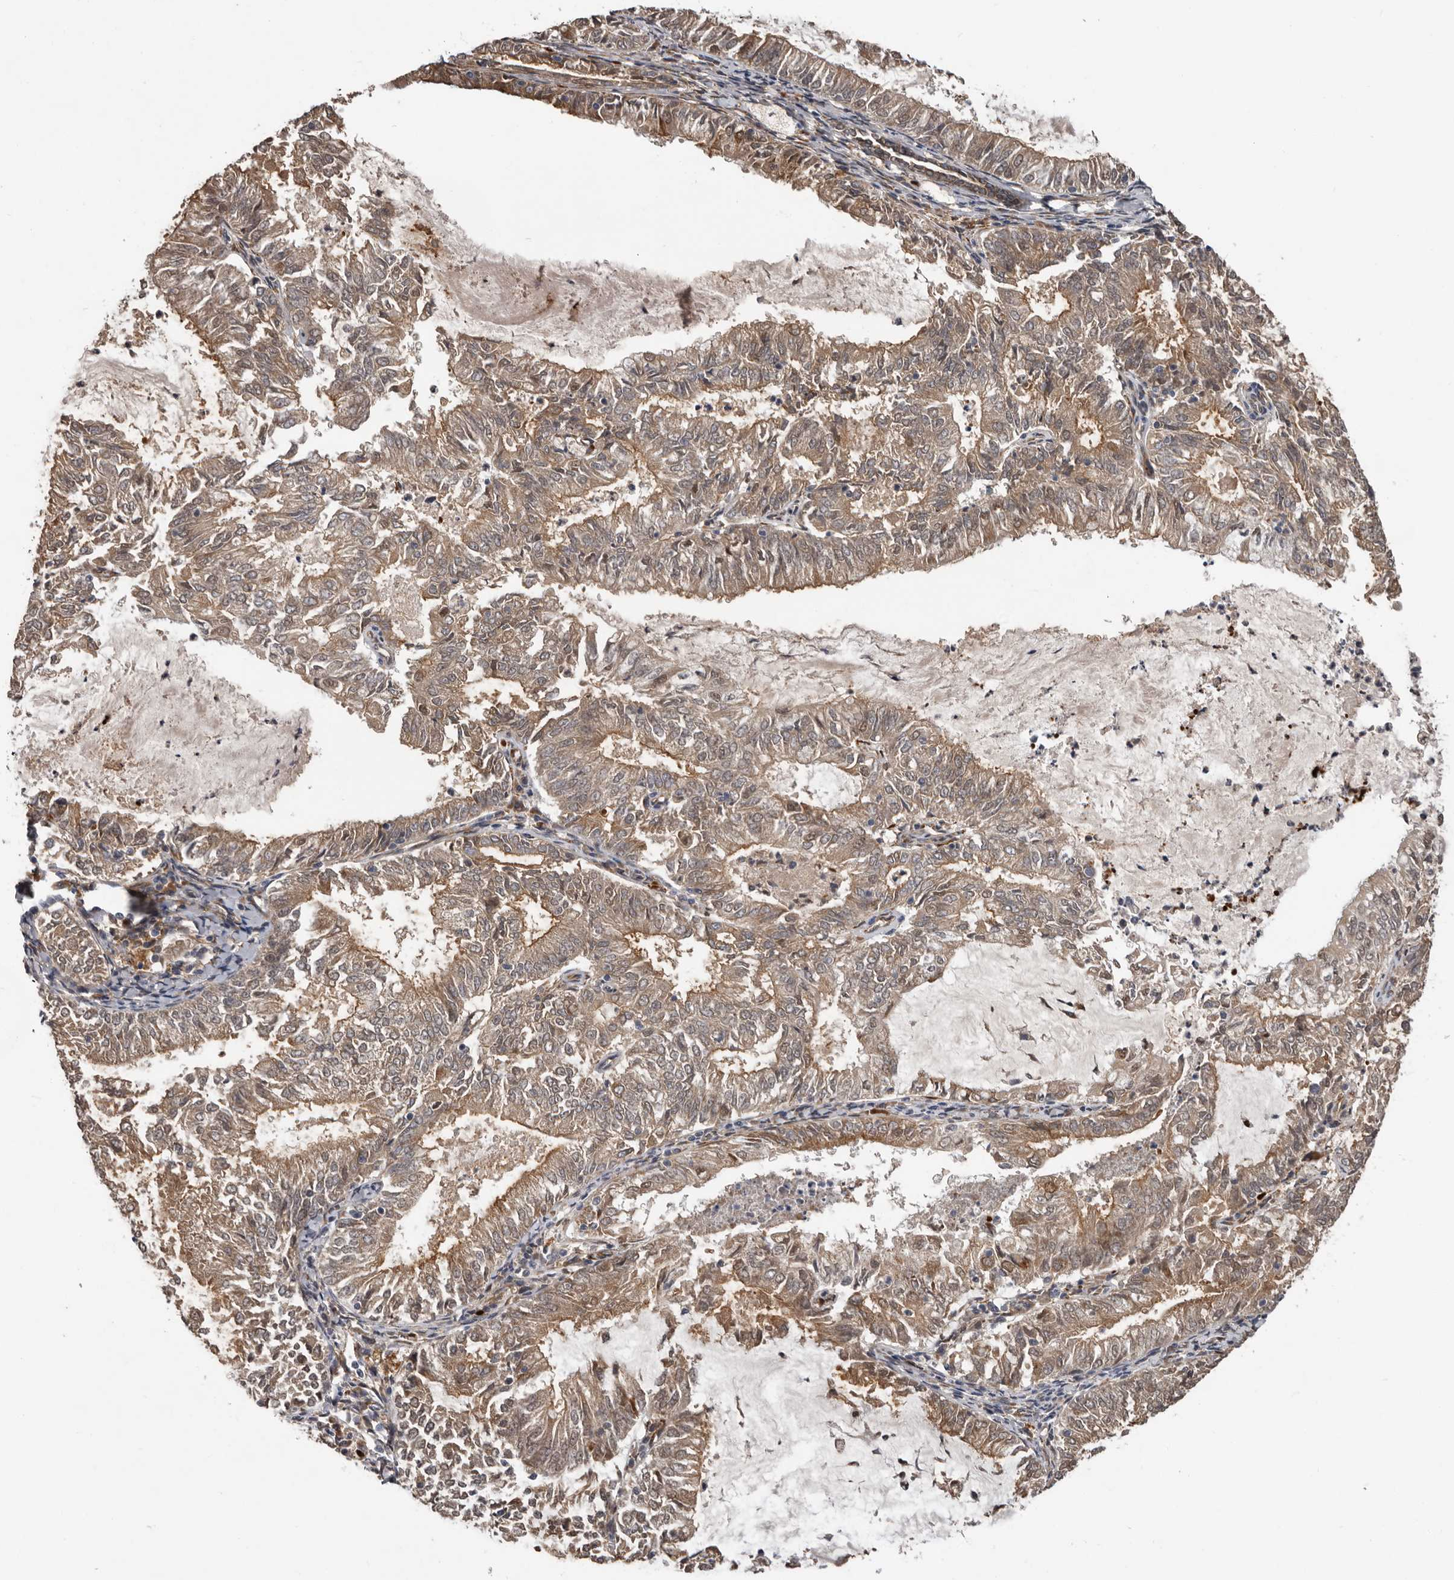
{"staining": {"intensity": "moderate", "quantity": ">75%", "location": "cytoplasmic/membranous"}, "tissue": "endometrial cancer", "cell_type": "Tumor cells", "image_type": "cancer", "snomed": [{"axis": "morphology", "description": "Adenocarcinoma, NOS"}, {"axis": "topography", "description": "Endometrium"}], "caption": "Moderate cytoplasmic/membranous protein staining is identified in approximately >75% of tumor cells in adenocarcinoma (endometrial).", "gene": "MTF1", "patient": {"sex": "female", "age": 57}}